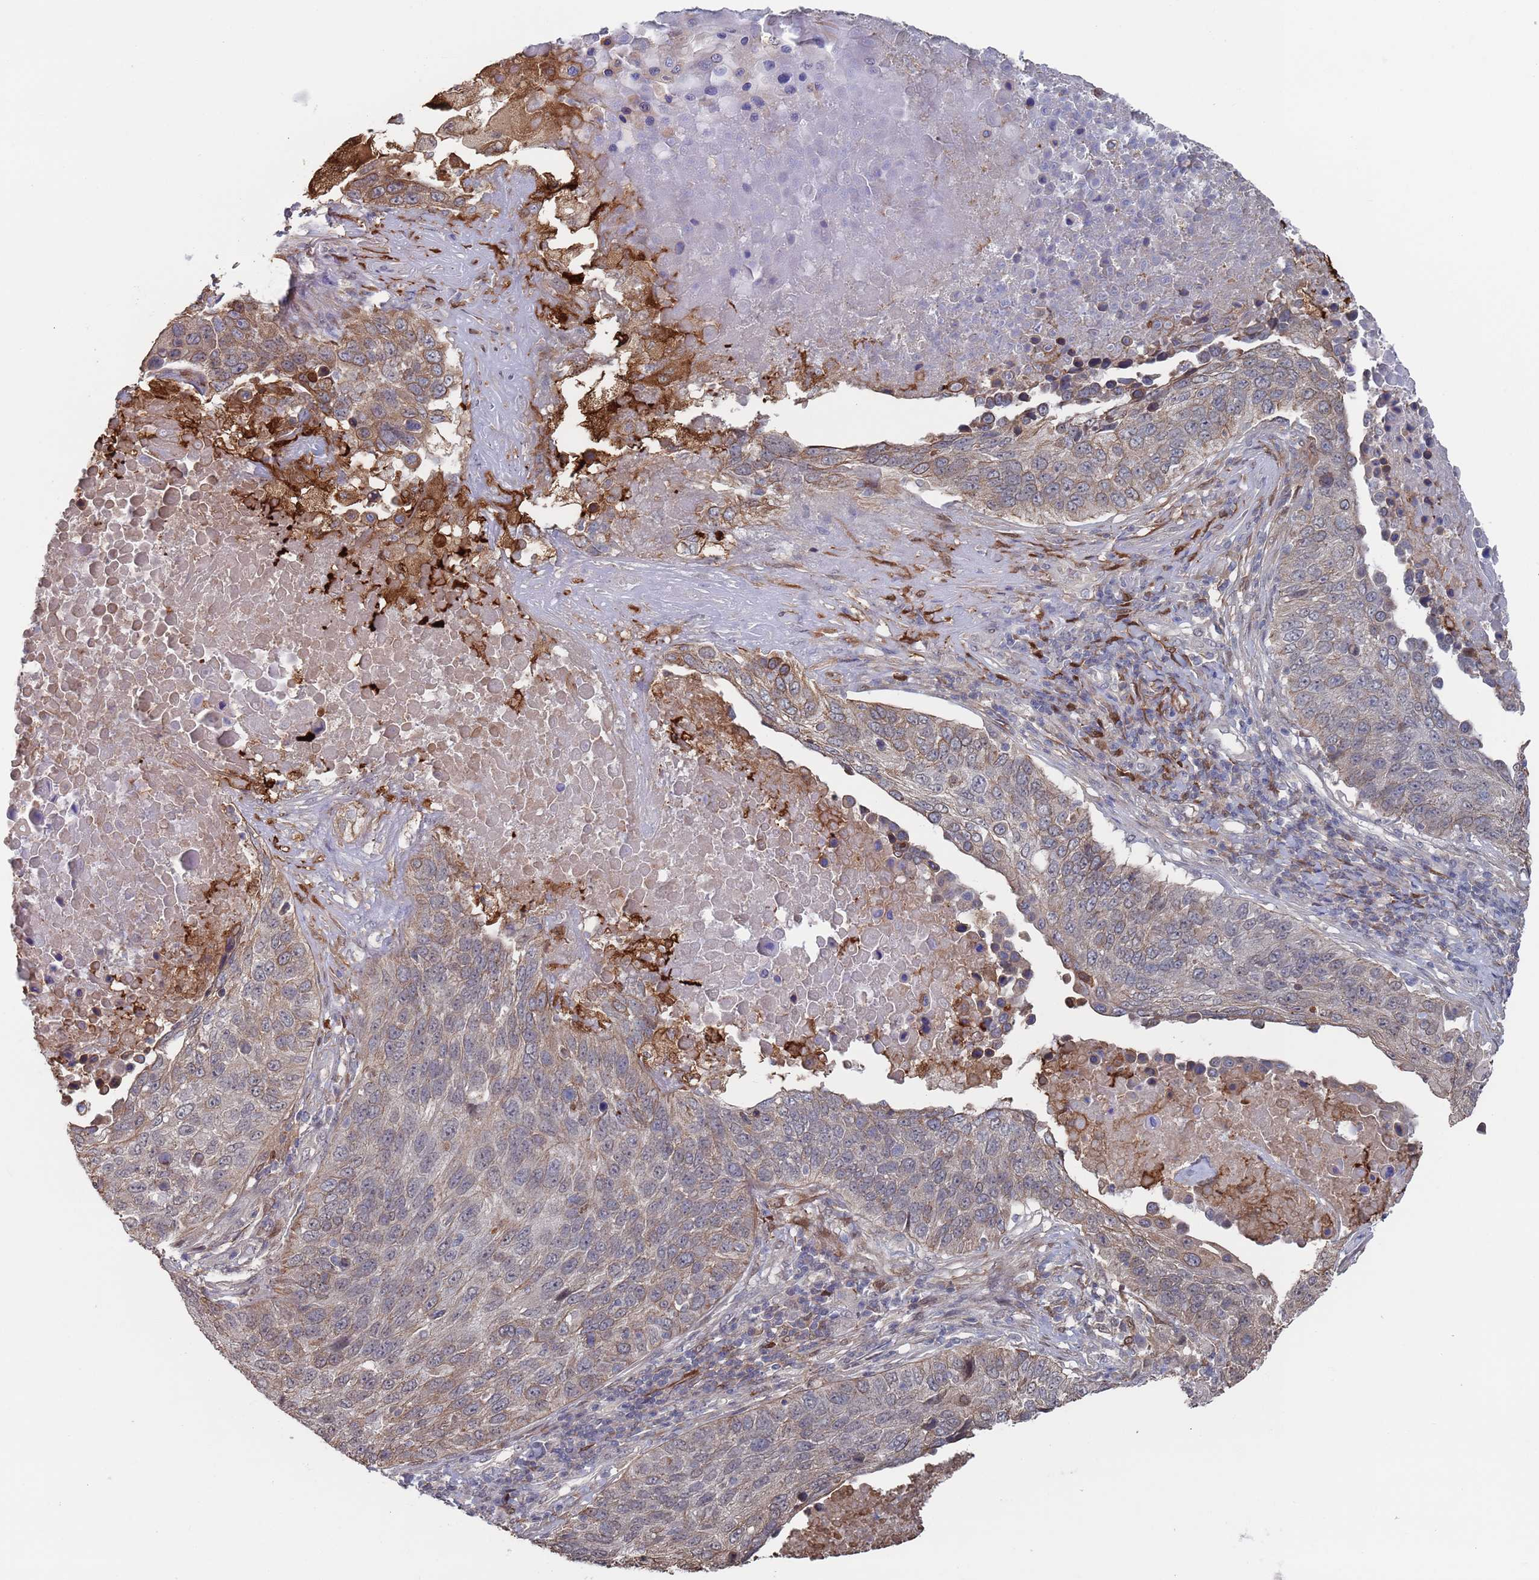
{"staining": {"intensity": "moderate", "quantity": "<25%", "location": "cytoplasmic/membranous"}, "tissue": "lung cancer", "cell_type": "Tumor cells", "image_type": "cancer", "snomed": [{"axis": "morphology", "description": "Normal tissue, NOS"}, {"axis": "morphology", "description": "Squamous cell carcinoma, NOS"}, {"axis": "topography", "description": "Lymph node"}, {"axis": "topography", "description": "Lung"}], "caption": "Lung cancer (squamous cell carcinoma) tissue reveals moderate cytoplasmic/membranous staining in about <25% of tumor cells, visualized by immunohistochemistry. The staining was performed using DAB (3,3'-diaminobenzidine) to visualize the protein expression in brown, while the nuclei were stained in blue with hematoxylin (Magnification: 20x).", "gene": "DGKD", "patient": {"sex": "male", "age": 66}}